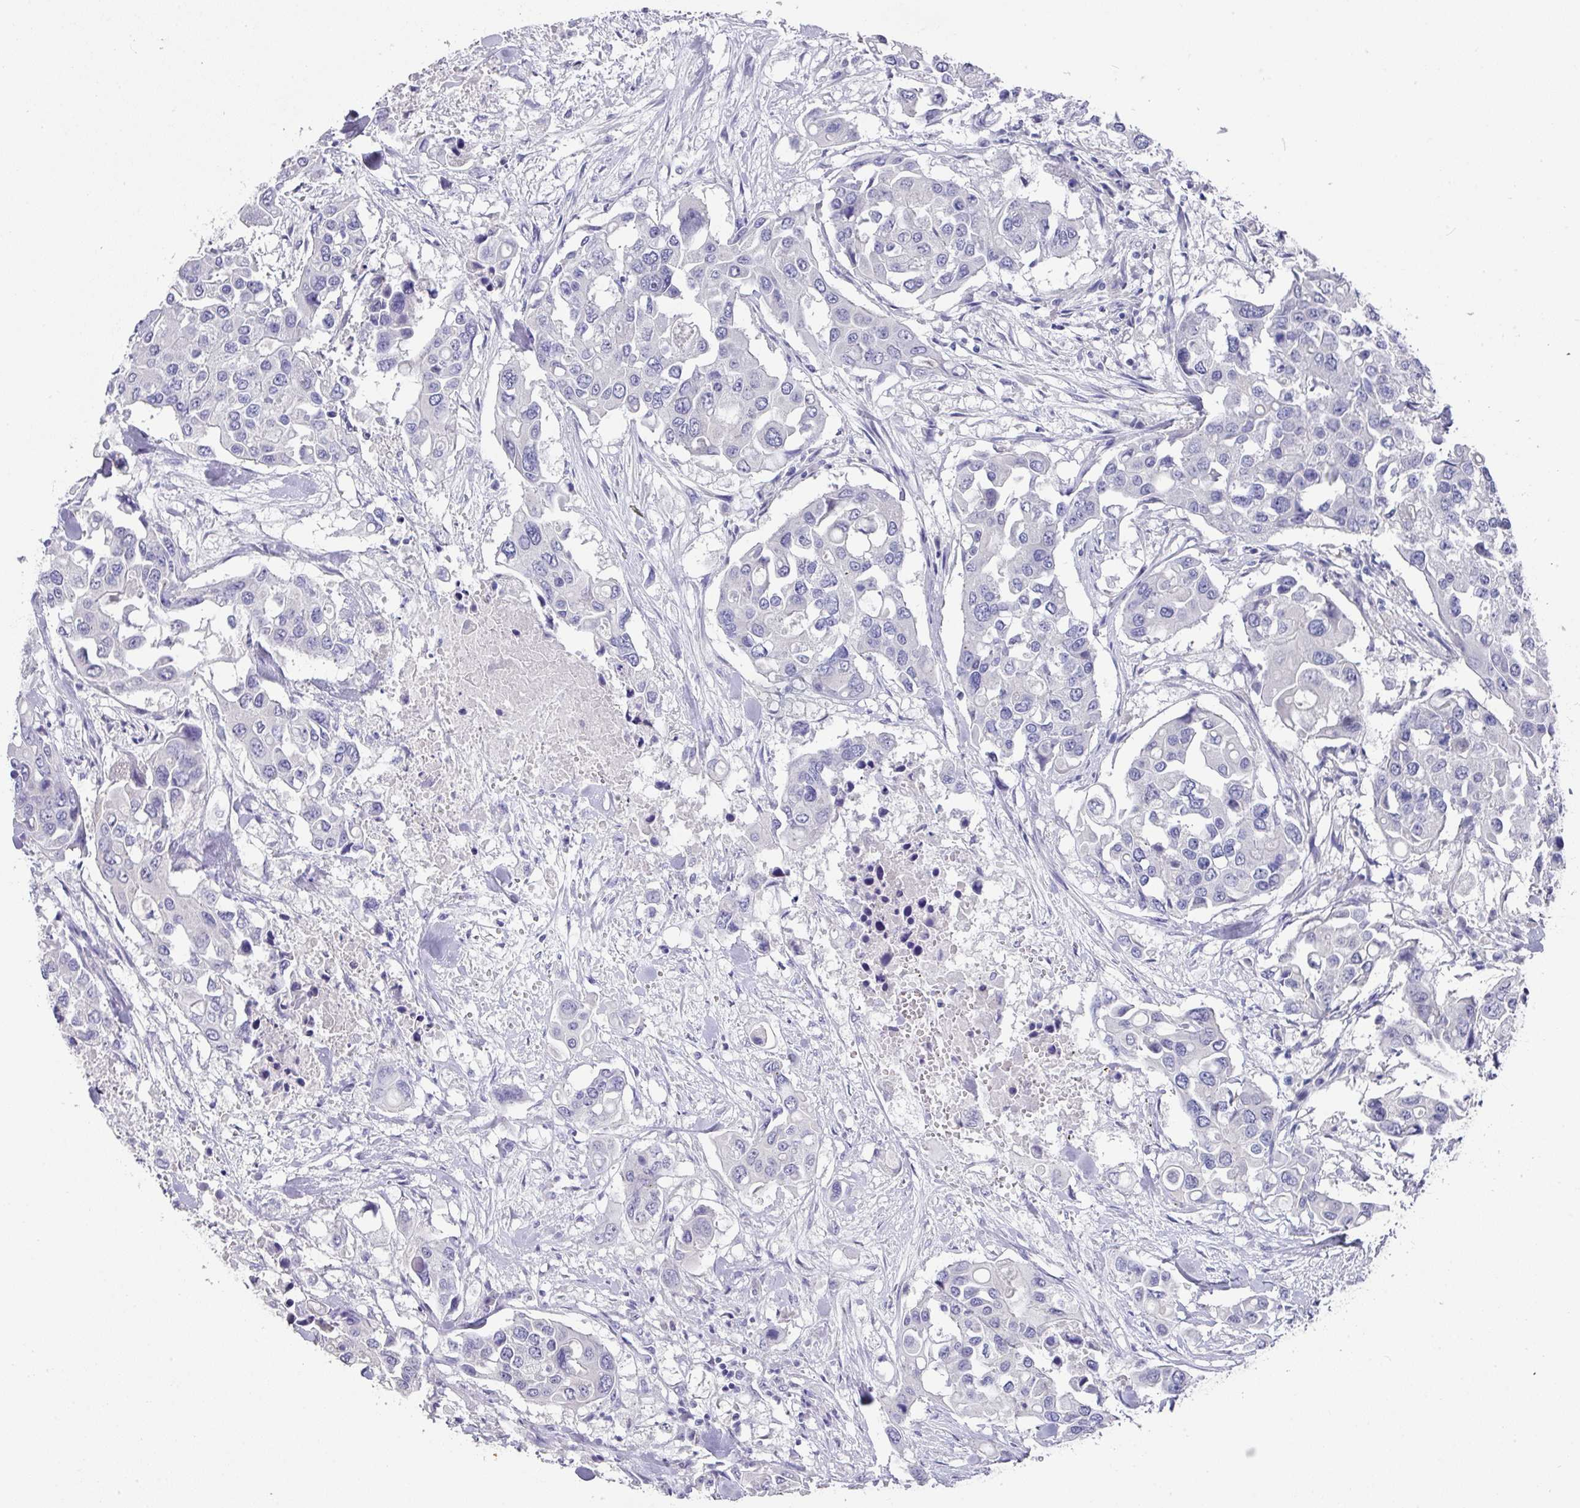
{"staining": {"intensity": "negative", "quantity": "none", "location": "none"}, "tissue": "colorectal cancer", "cell_type": "Tumor cells", "image_type": "cancer", "snomed": [{"axis": "morphology", "description": "Adenocarcinoma, NOS"}, {"axis": "topography", "description": "Colon"}], "caption": "This is an immunohistochemistry (IHC) photomicrograph of colorectal cancer. There is no expression in tumor cells.", "gene": "DAZL", "patient": {"sex": "male", "age": 77}}